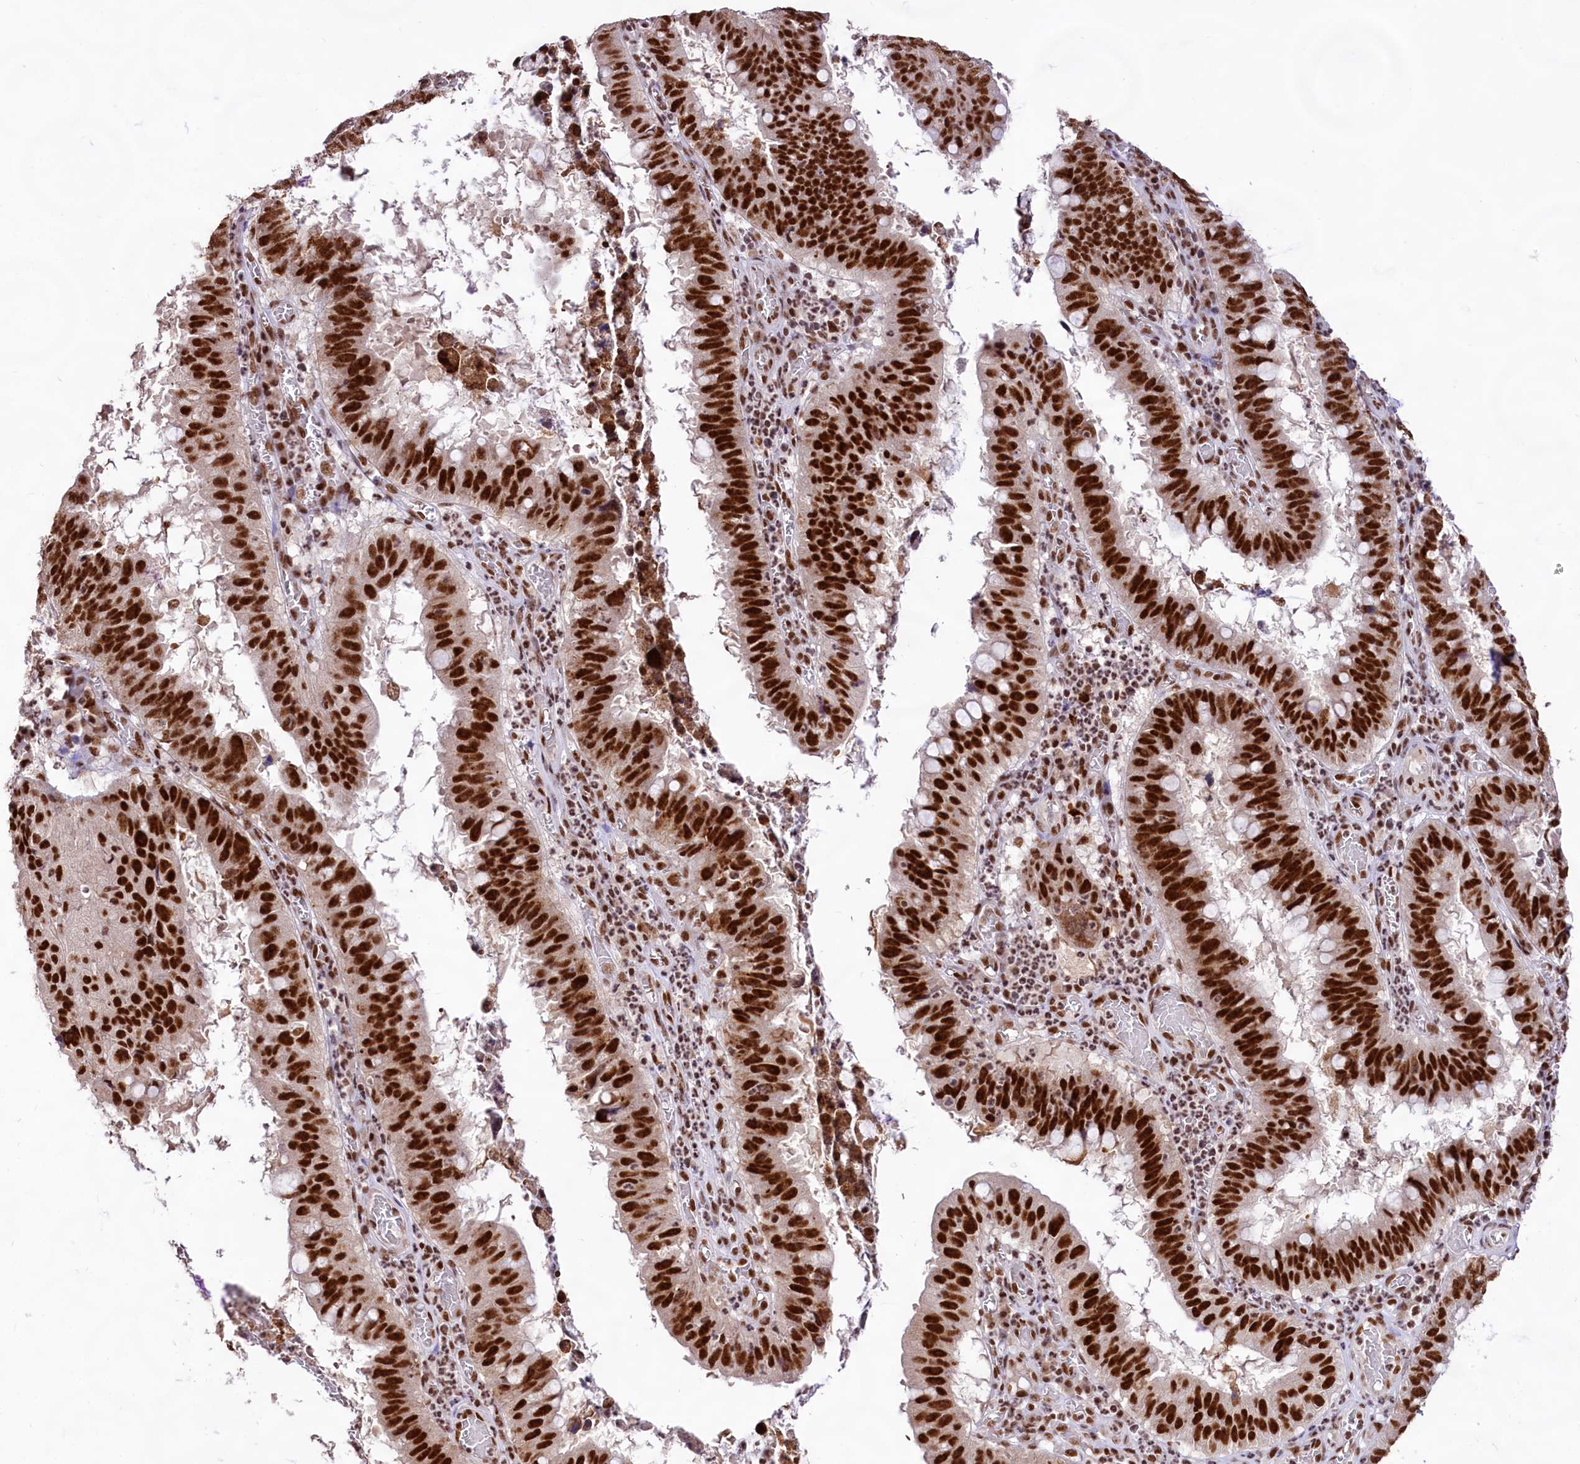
{"staining": {"intensity": "strong", "quantity": ">75%", "location": "nuclear"}, "tissue": "stomach cancer", "cell_type": "Tumor cells", "image_type": "cancer", "snomed": [{"axis": "morphology", "description": "Adenocarcinoma, NOS"}, {"axis": "topography", "description": "Stomach"}], "caption": "Adenocarcinoma (stomach) stained with a brown dye exhibits strong nuclear positive expression in about >75% of tumor cells.", "gene": "HIRA", "patient": {"sex": "male", "age": 59}}